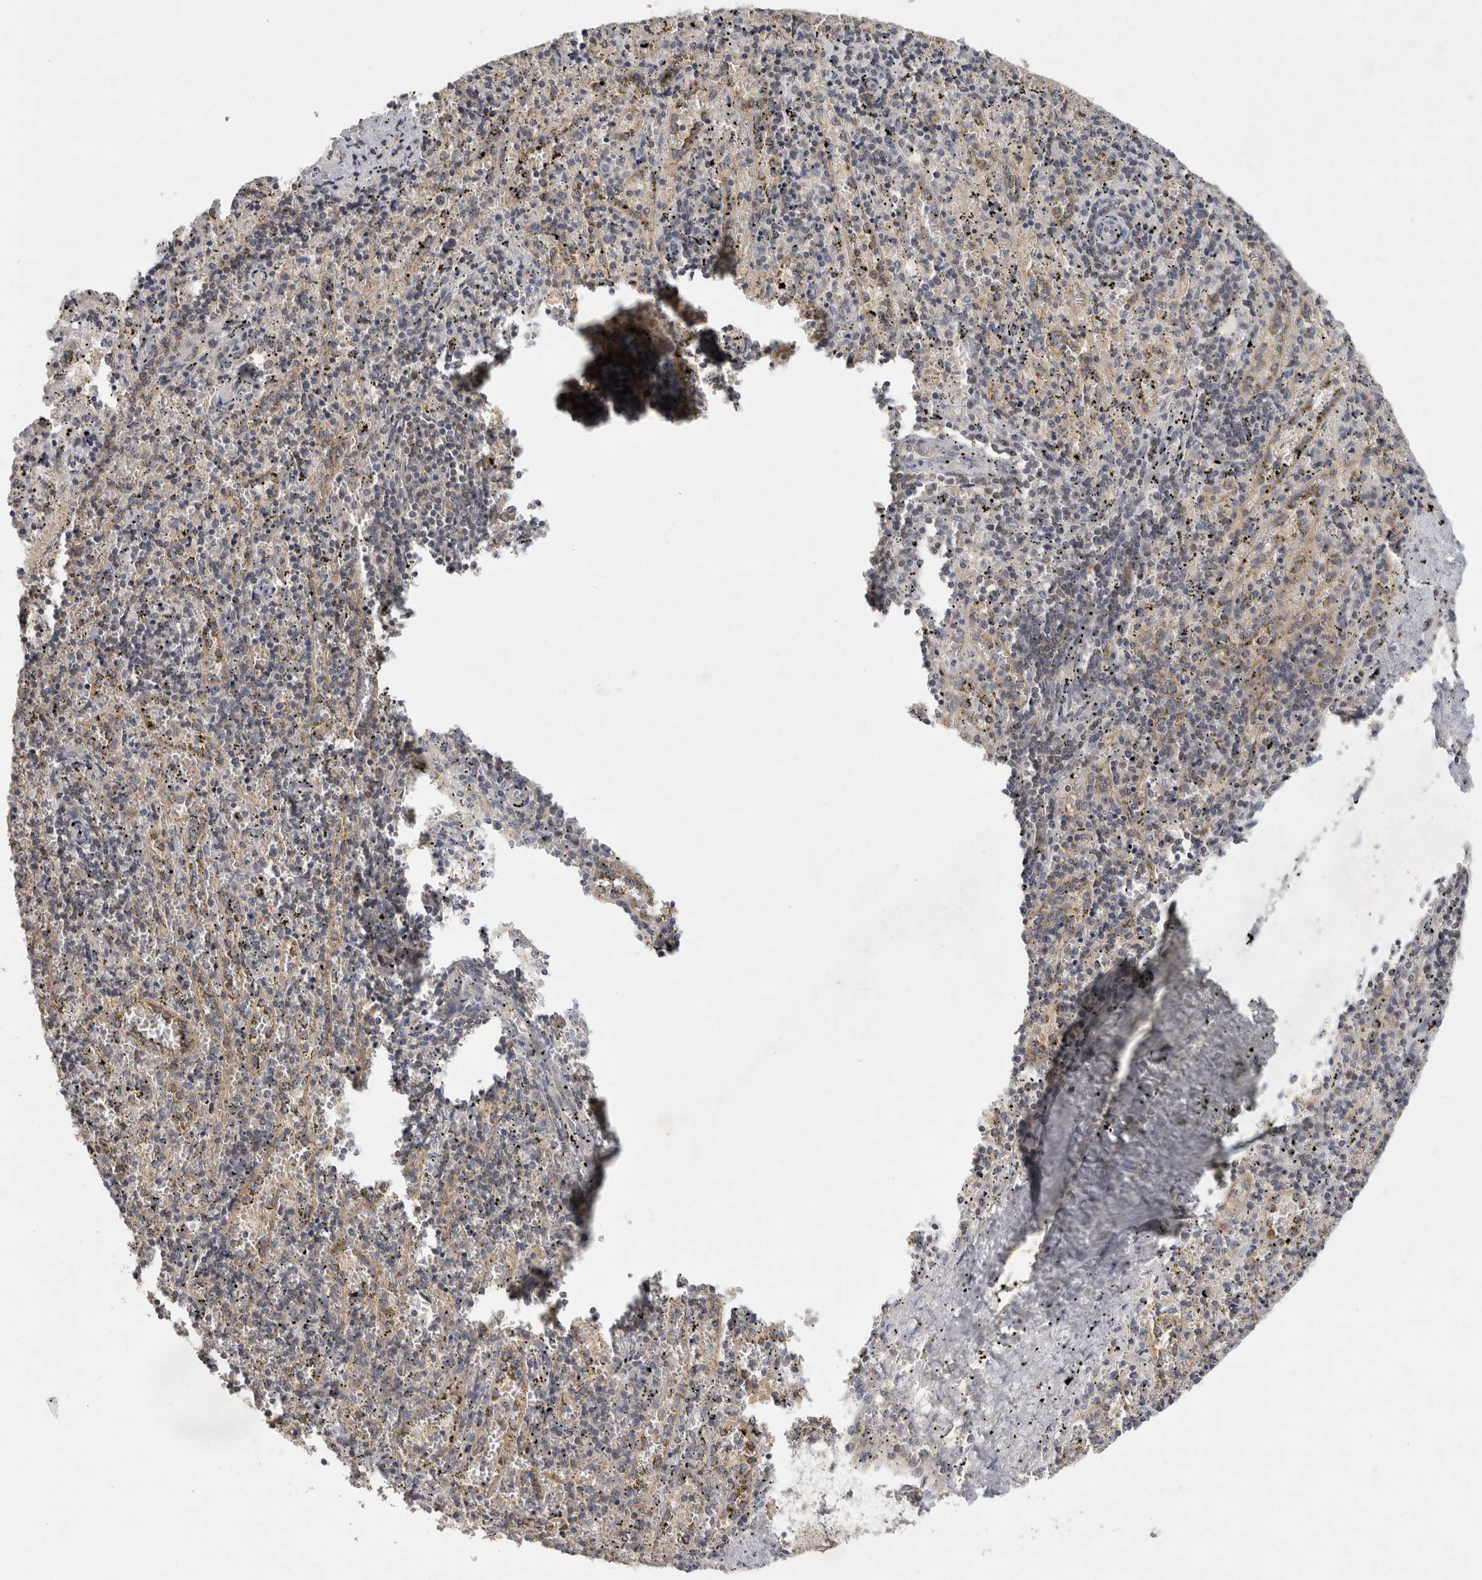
{"staining": {"intensity": "negative", "quantity": "none", "location": "none"}, "tissue": "spleen", "cell_type": "Cells in red pulp", "image_type": "normal", "snomed": [{"axis": "morphology", "description": "Normal tissue, NOS"}, {"axis": "topography", "description": "Spleen"}], "caption": "This is an IHC image of unremarkable spleen. There is no expression in cells in red pulp.", "gene": "ACAT2", "patient": {"sex": "male", "age": 11}}